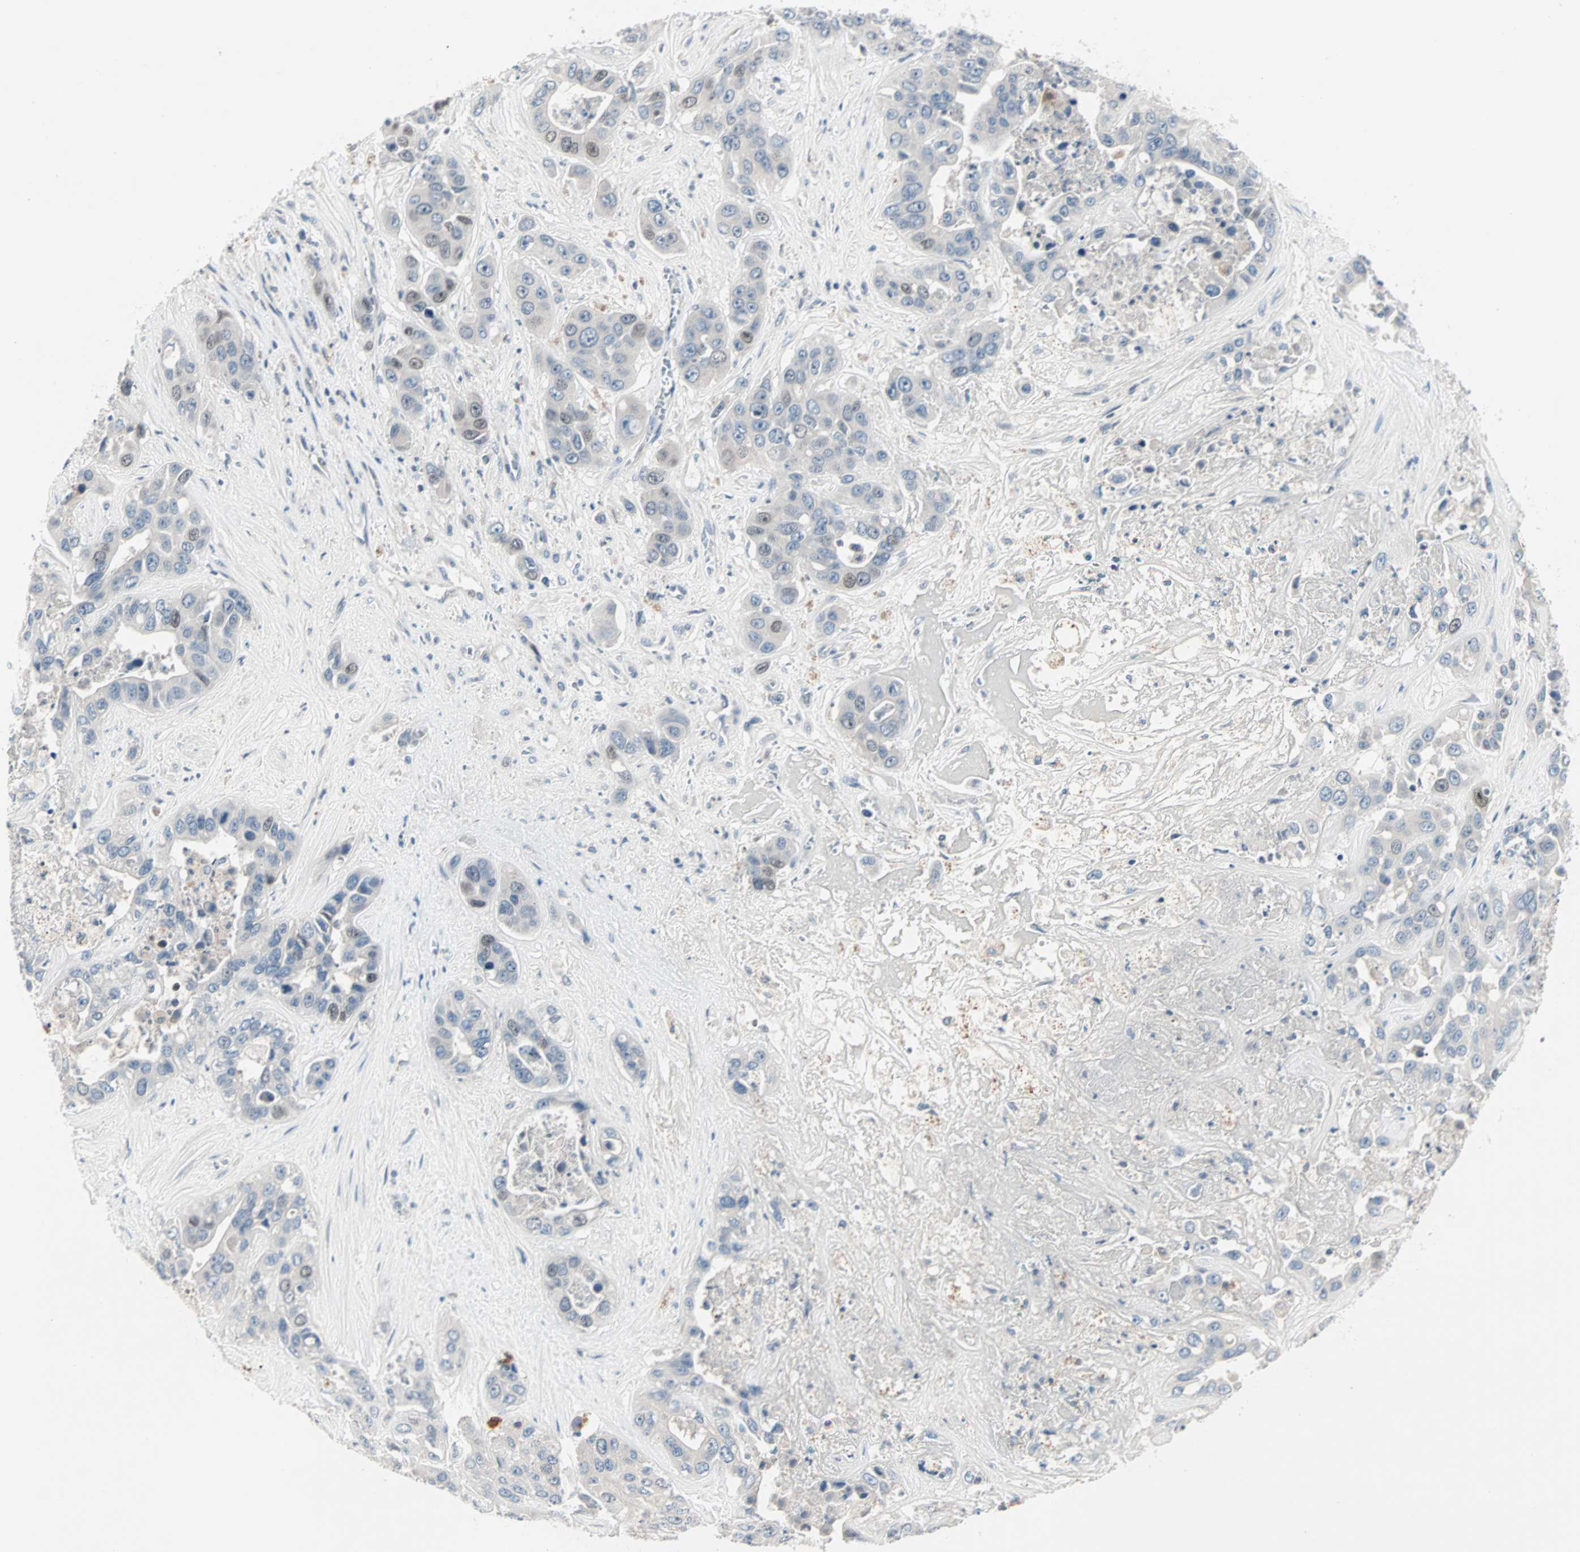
{"staining": {"intensity": "moderate", "quantity": "<25%", "location": "nuclear"}, "tissue": "liver cancer", "cell_type": "Tumor cells", "image_type": "cancer", "snomed": [{"axis": "morphology", "description": "Cholangiocarcinoma"}, {"axis": "topography", "description": "Liver"}], "caption": "Protein analysis of cholangiocarcinoma (liver) tissue demonstrates moderate nuclear staining in approximately <25% of tumor cells.", "gene": "CCNE2", "patient": {"sex": "female", "age": 52}}